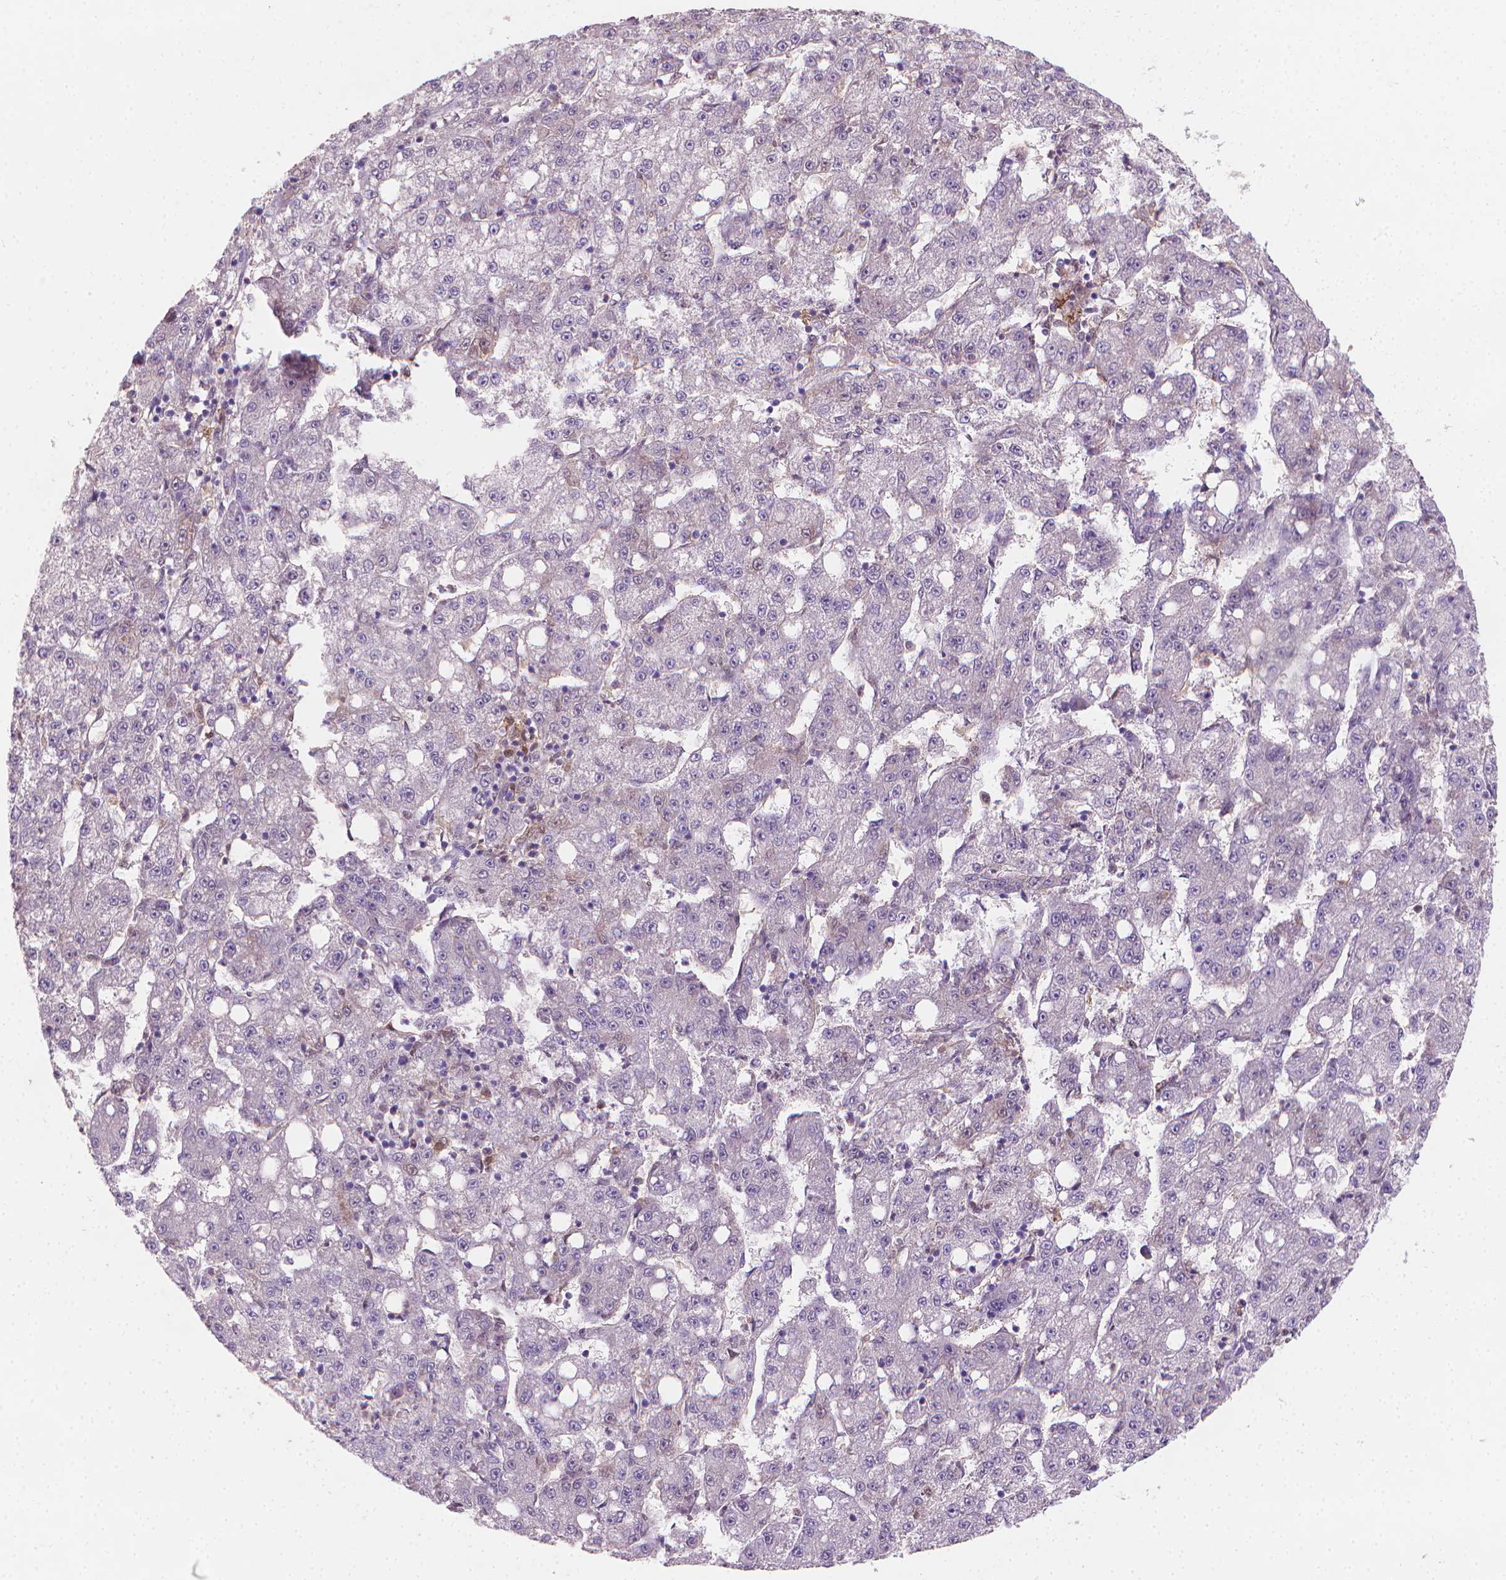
{"staining": {"intensity": "negative", "quantity": "none", "location": "none"}, "tissue": "liver cancer", "cell_type": "Tumor cells", "image_type": "cancer", "snomed": [{"axis": "morphology", "description": "Carcinoma, Hepatocellular, NOS"}, {"axis": "topography", "description": "Liver"}], "caption": "A photomicrograph of liver cancer (hepatocellular carcinoma) stained for a protein displays no brown staining in tumor cells.", "gene": "TNFAIP2", "patient": {"sex": "female", "age": 65}}